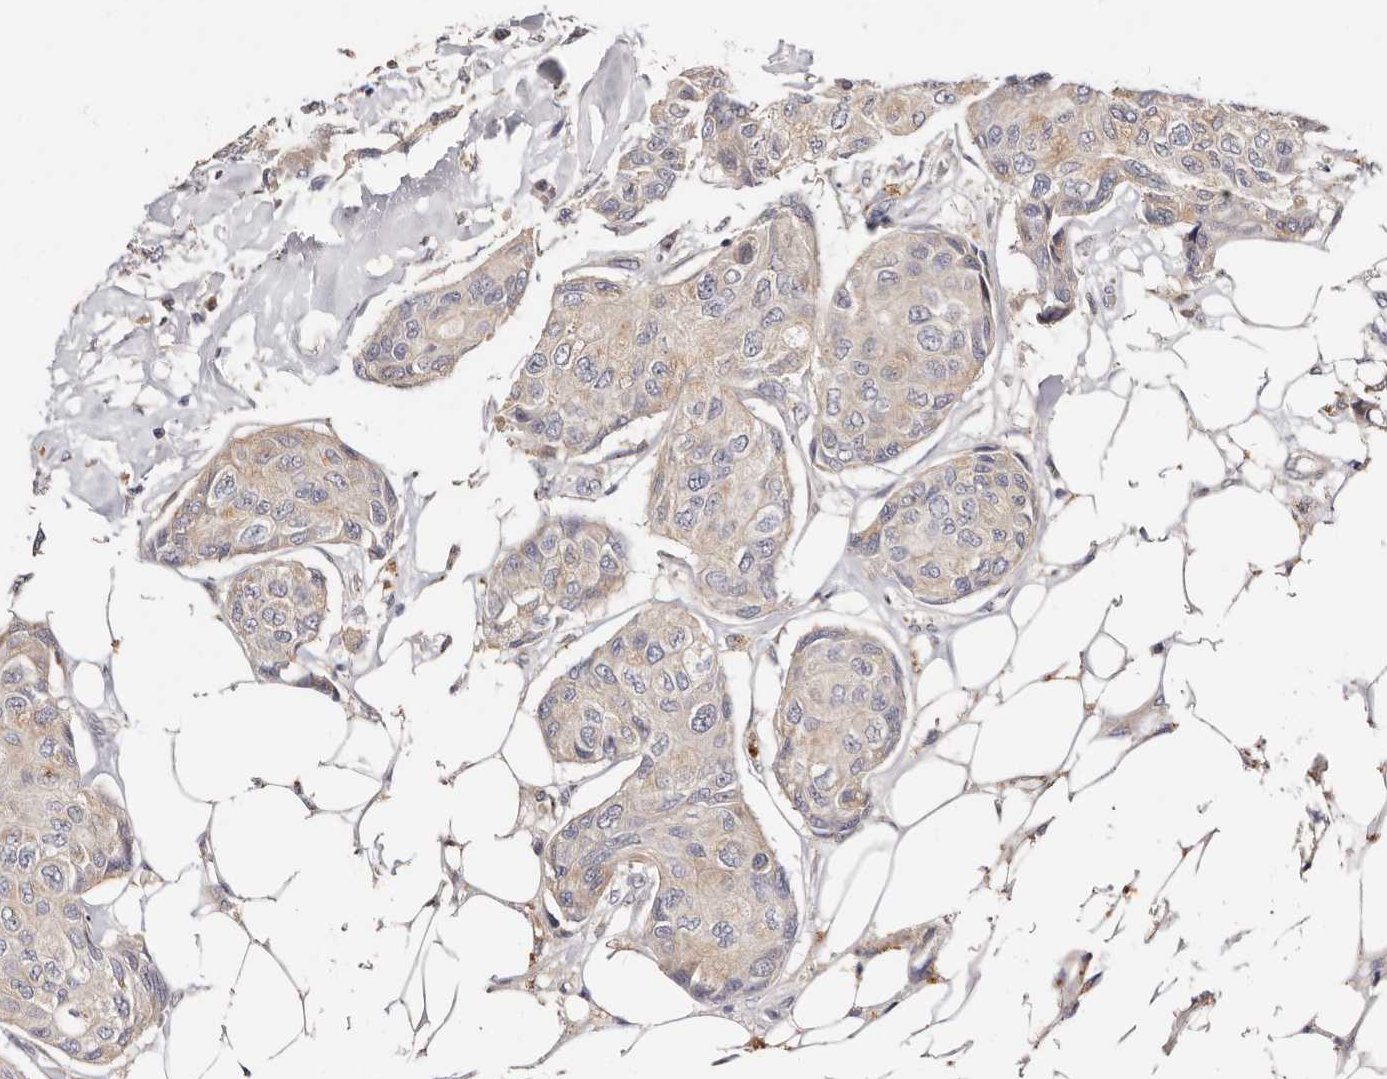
{"staining": {"intensity": "negative", "quantity": "none", "location": "none"}, "tissue": "breast cancer", "cell_type": "Tumor cells", "image_type": "cancer", "snomed": [{"axis": "morphology", "description": "Duct carcinoma"}, {"axis": "topography", "description": "Breast"}], "caption": "Breast cancer (infiltrating ductal carcinoma) stained for a protein using IHC shows no staining tumor cells.", "gene": "USP33", "patient": {"sex": "female", "age": 80}}